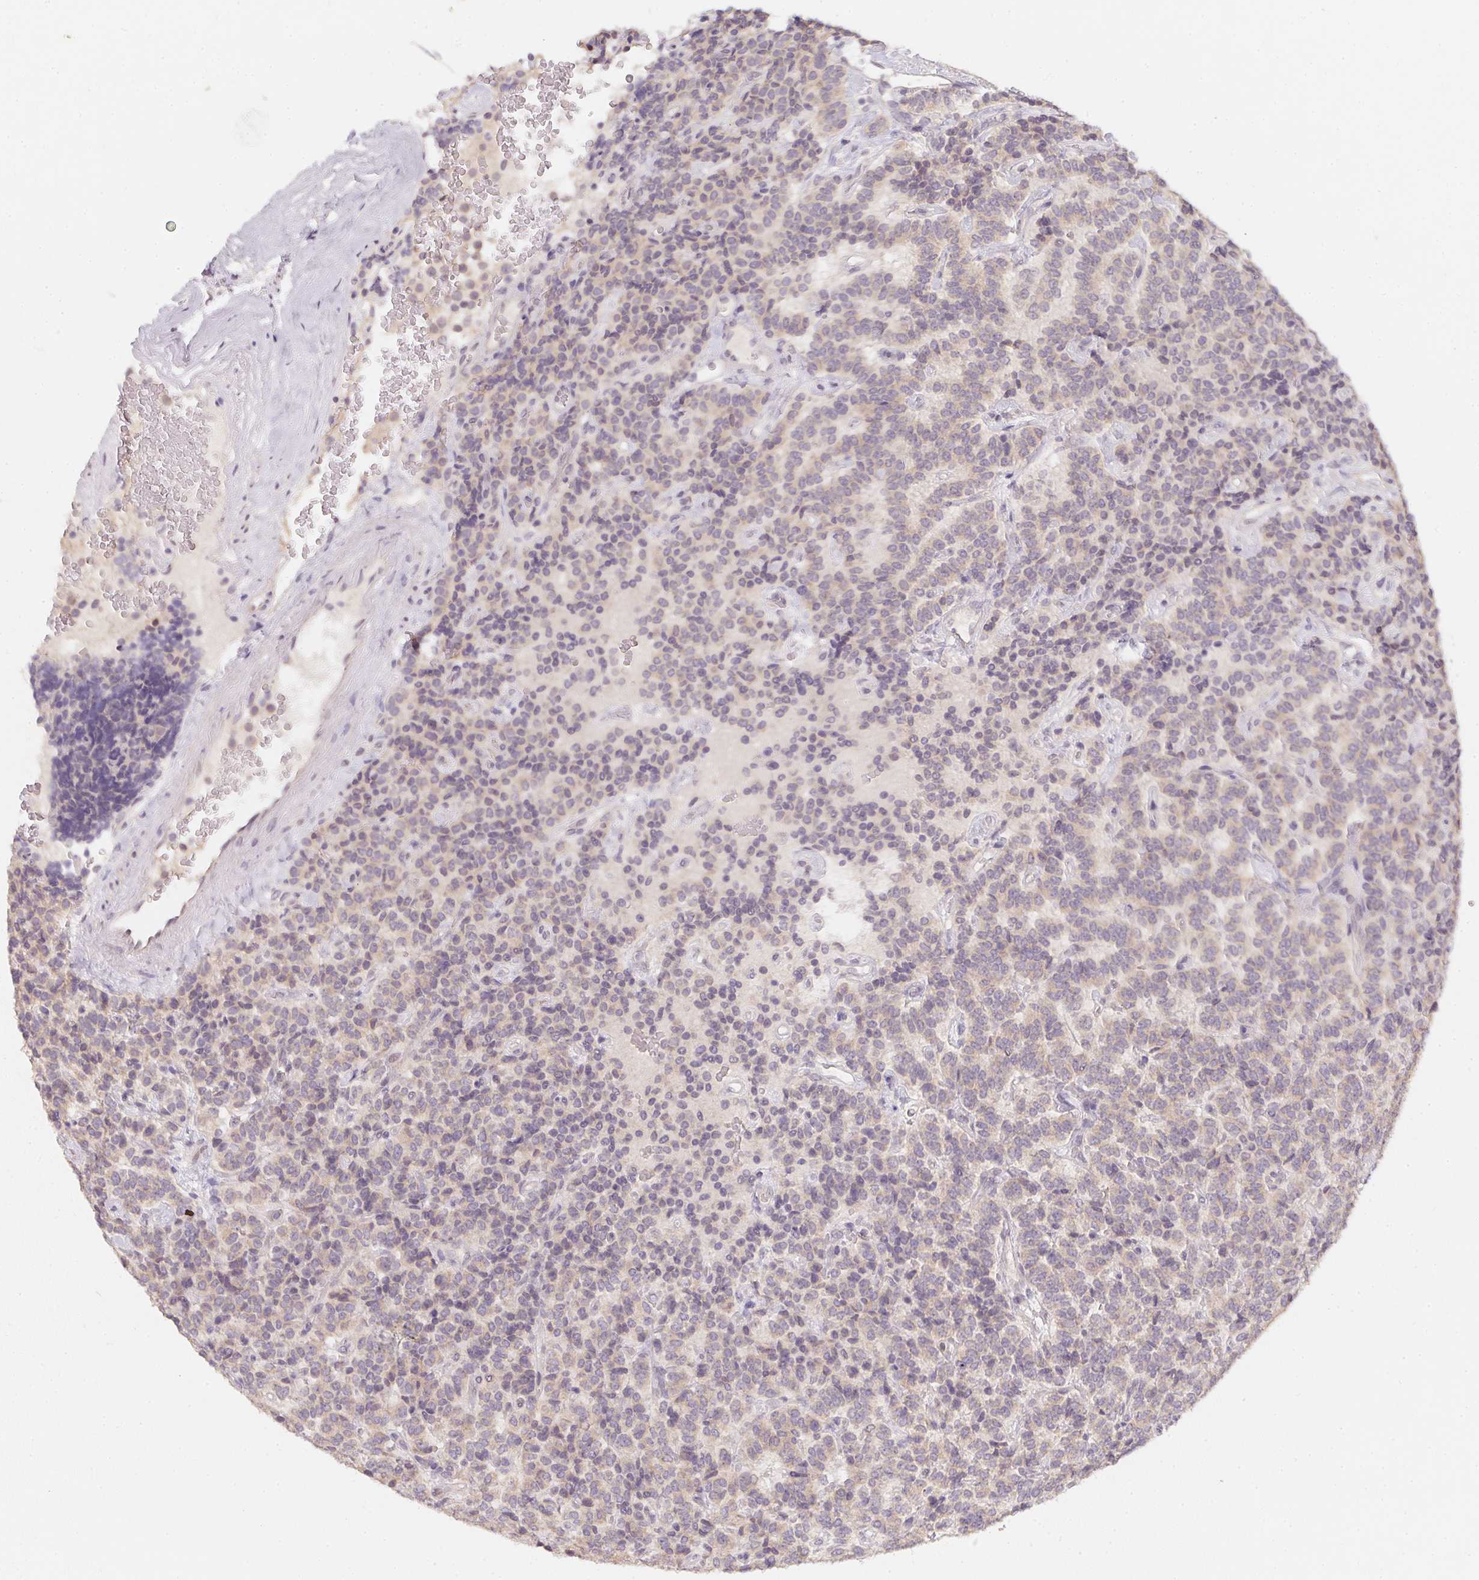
{"staining": {"intensity": "weak", "quantity": "25%-75%", "location": "cytoplasmic/membranous"}, "tissue": "carcinoid", "cell_type": "Tumor cells", "image_type": "cancer", "snomed": [{"axis": "morphology", "description": "Carcinoid, malignant, NOS"}, {"axis": "topography", "description": "Pancreas"}], "caption": "IHC micrograph of neoplastic tissue: human carcinoid (malignant) stained using IHC exhibits low levels of weak protein expression localized specifically in the cytoplasmic/membranous of tumor cells, appearing as a cytoplasmic/membranous brown color.", "gene": "SOAT1", "patient": {"sex": "male", "age": 36}}